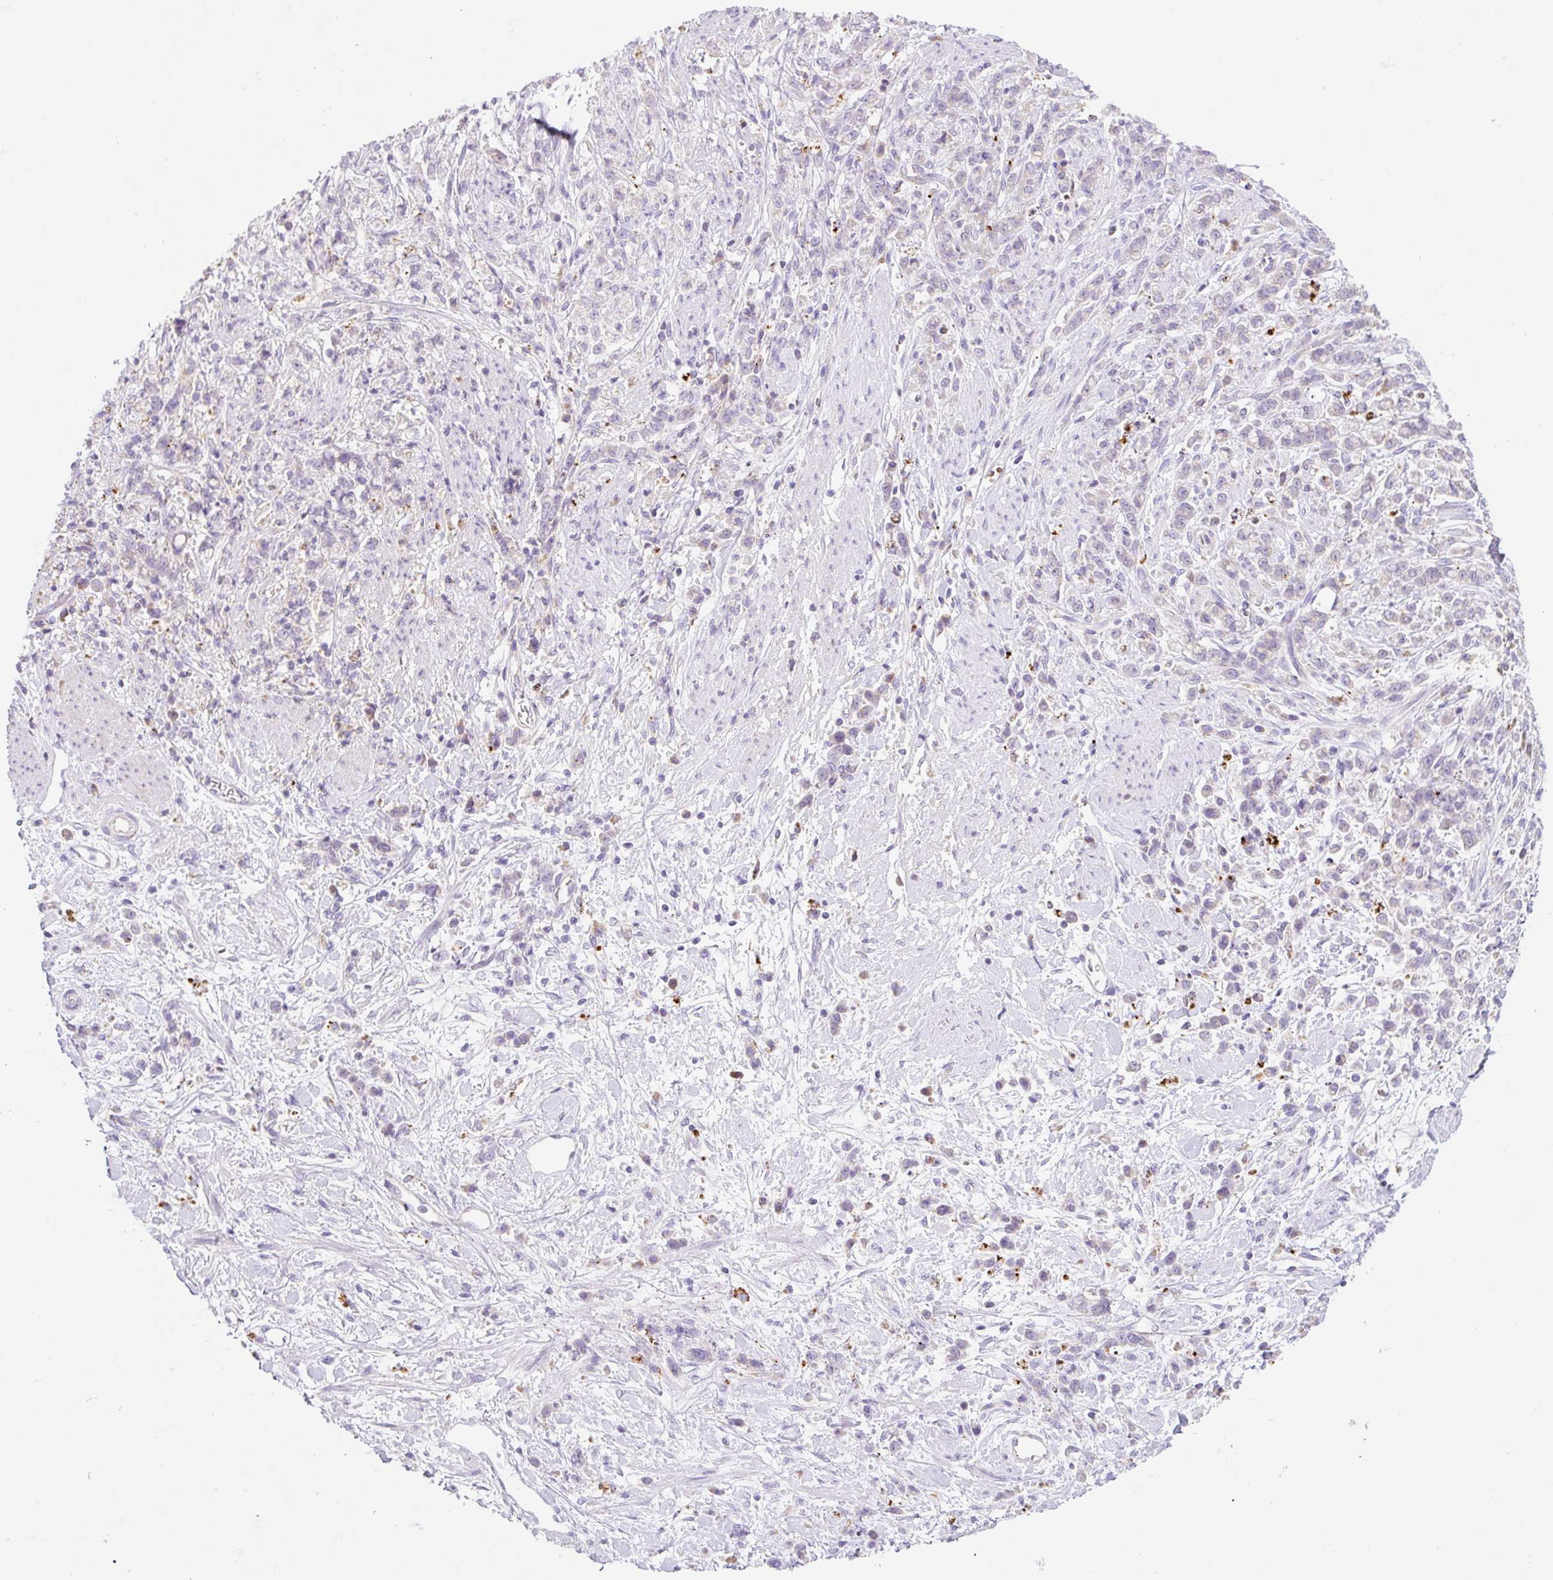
{"staining": {"intensity": "negative", "quantity": "none", "location": "none"}, "tissue": "stomach cancer", "cell_type": "Tumor cells", "image_type": "cancer", "snomed": [{"axis": "morphology", "description": "Adenocarcinoma, NOS"}, {"axis": "topography", "description": "Stomach"}], "caption": "The immunohistochemistry (IHC) photomicrograph has no significant staining in tumor cells of stomach cancer tissue. Brightfield microscopy of immunohistochemistry (IHC) stained with DAB (3,3'-diaminobenzidine) (brown) and hematoxylin (blue), captured at high magnification.", "gene": "CLEC3A", "patient": {"sex": "female", "age": 60}}